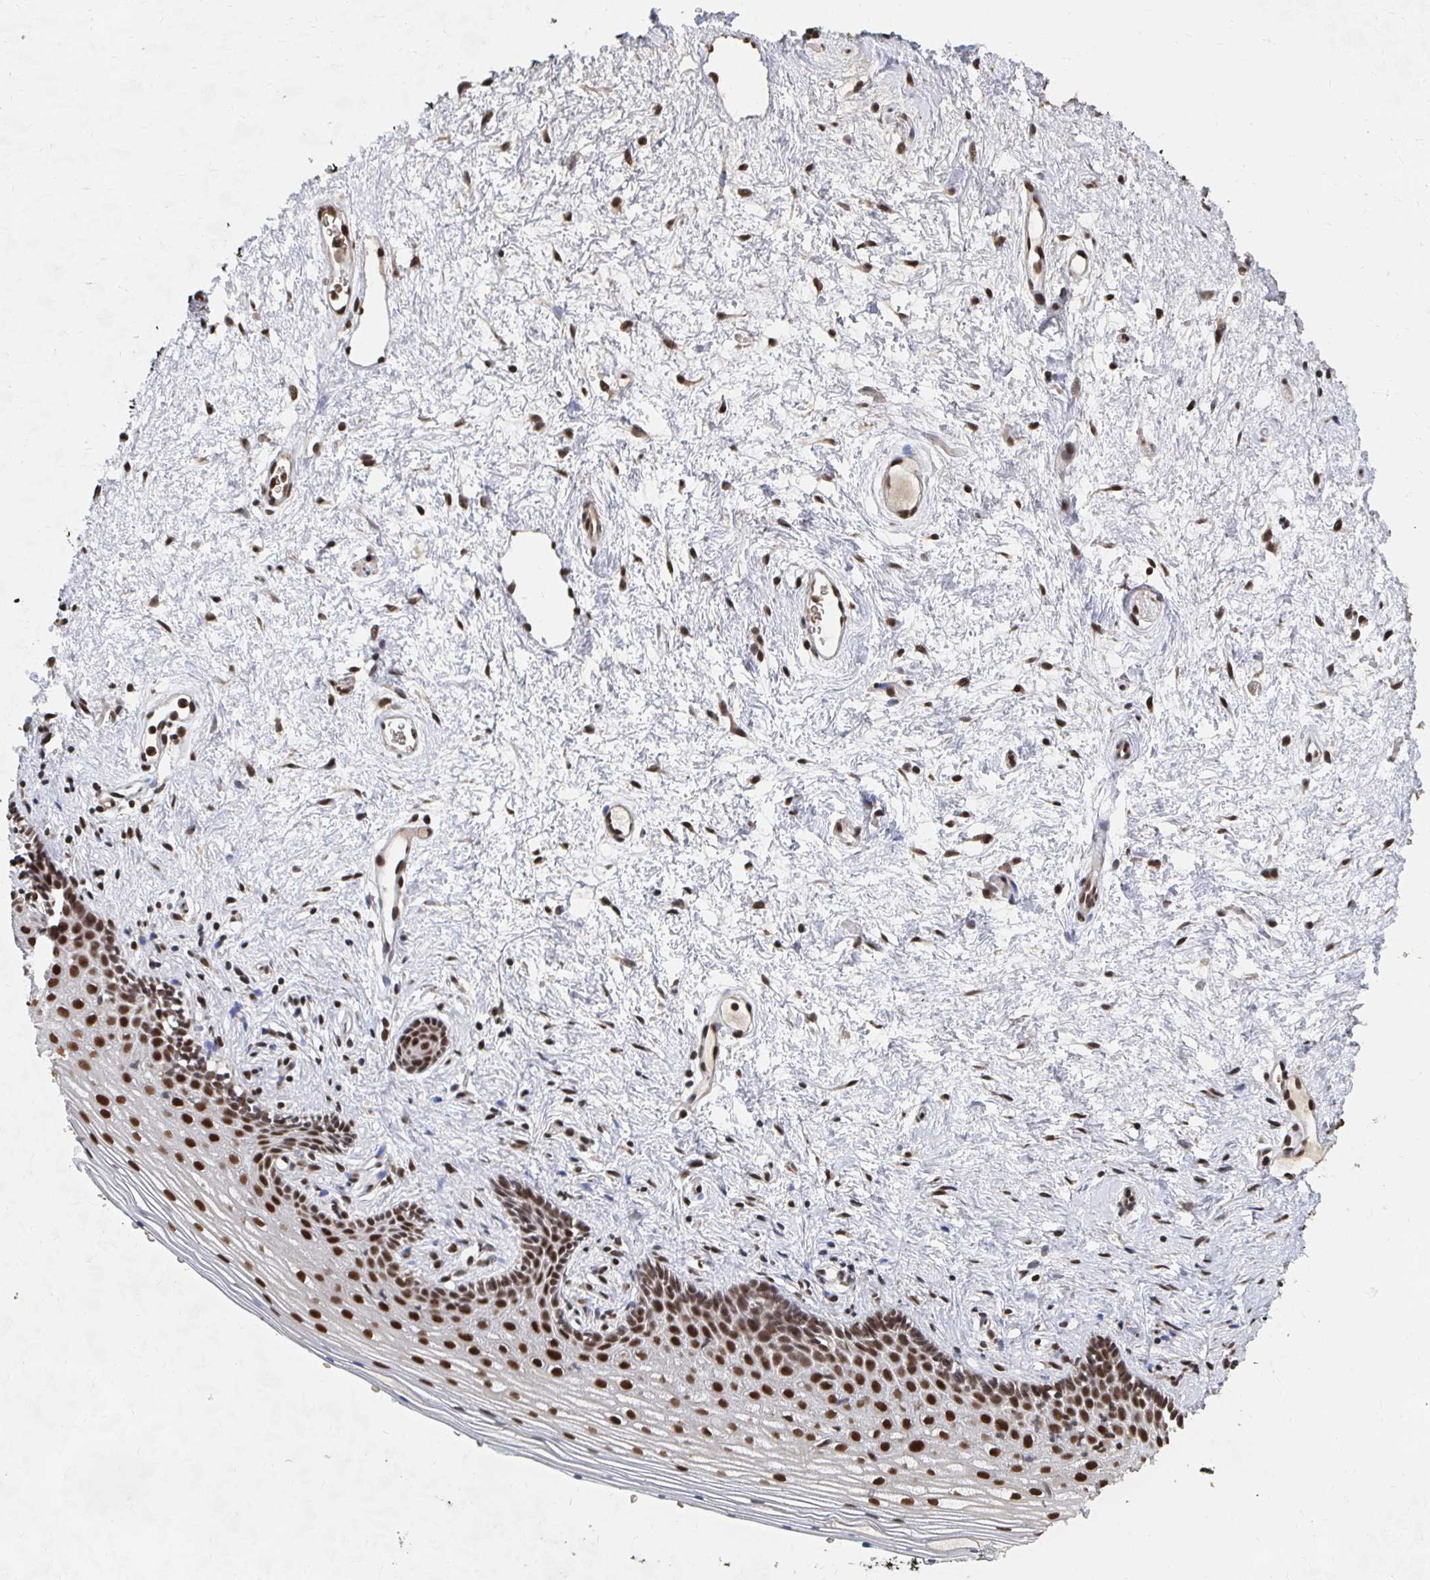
{"staining": {"intensity": "strong", "quantity": ">75%", "location": "nuclear"}, "tissue": "vagina", "cell_type": "Squamous epithelial cells", "image_type": "normal", "snomed": [{"axis": "morphology", "description": "Normal tissue, NOS"}, {"axis": "topography", "description": "Vagina"}], "caption": "Squamous epithelial cells show strong nuclear expression in approximately >75% of cells in normal vagina. (IHC, brightfield microscopy, high magnification).", "gene": "GTF3C6", "patient": {"sex": "female", "age": 42}}